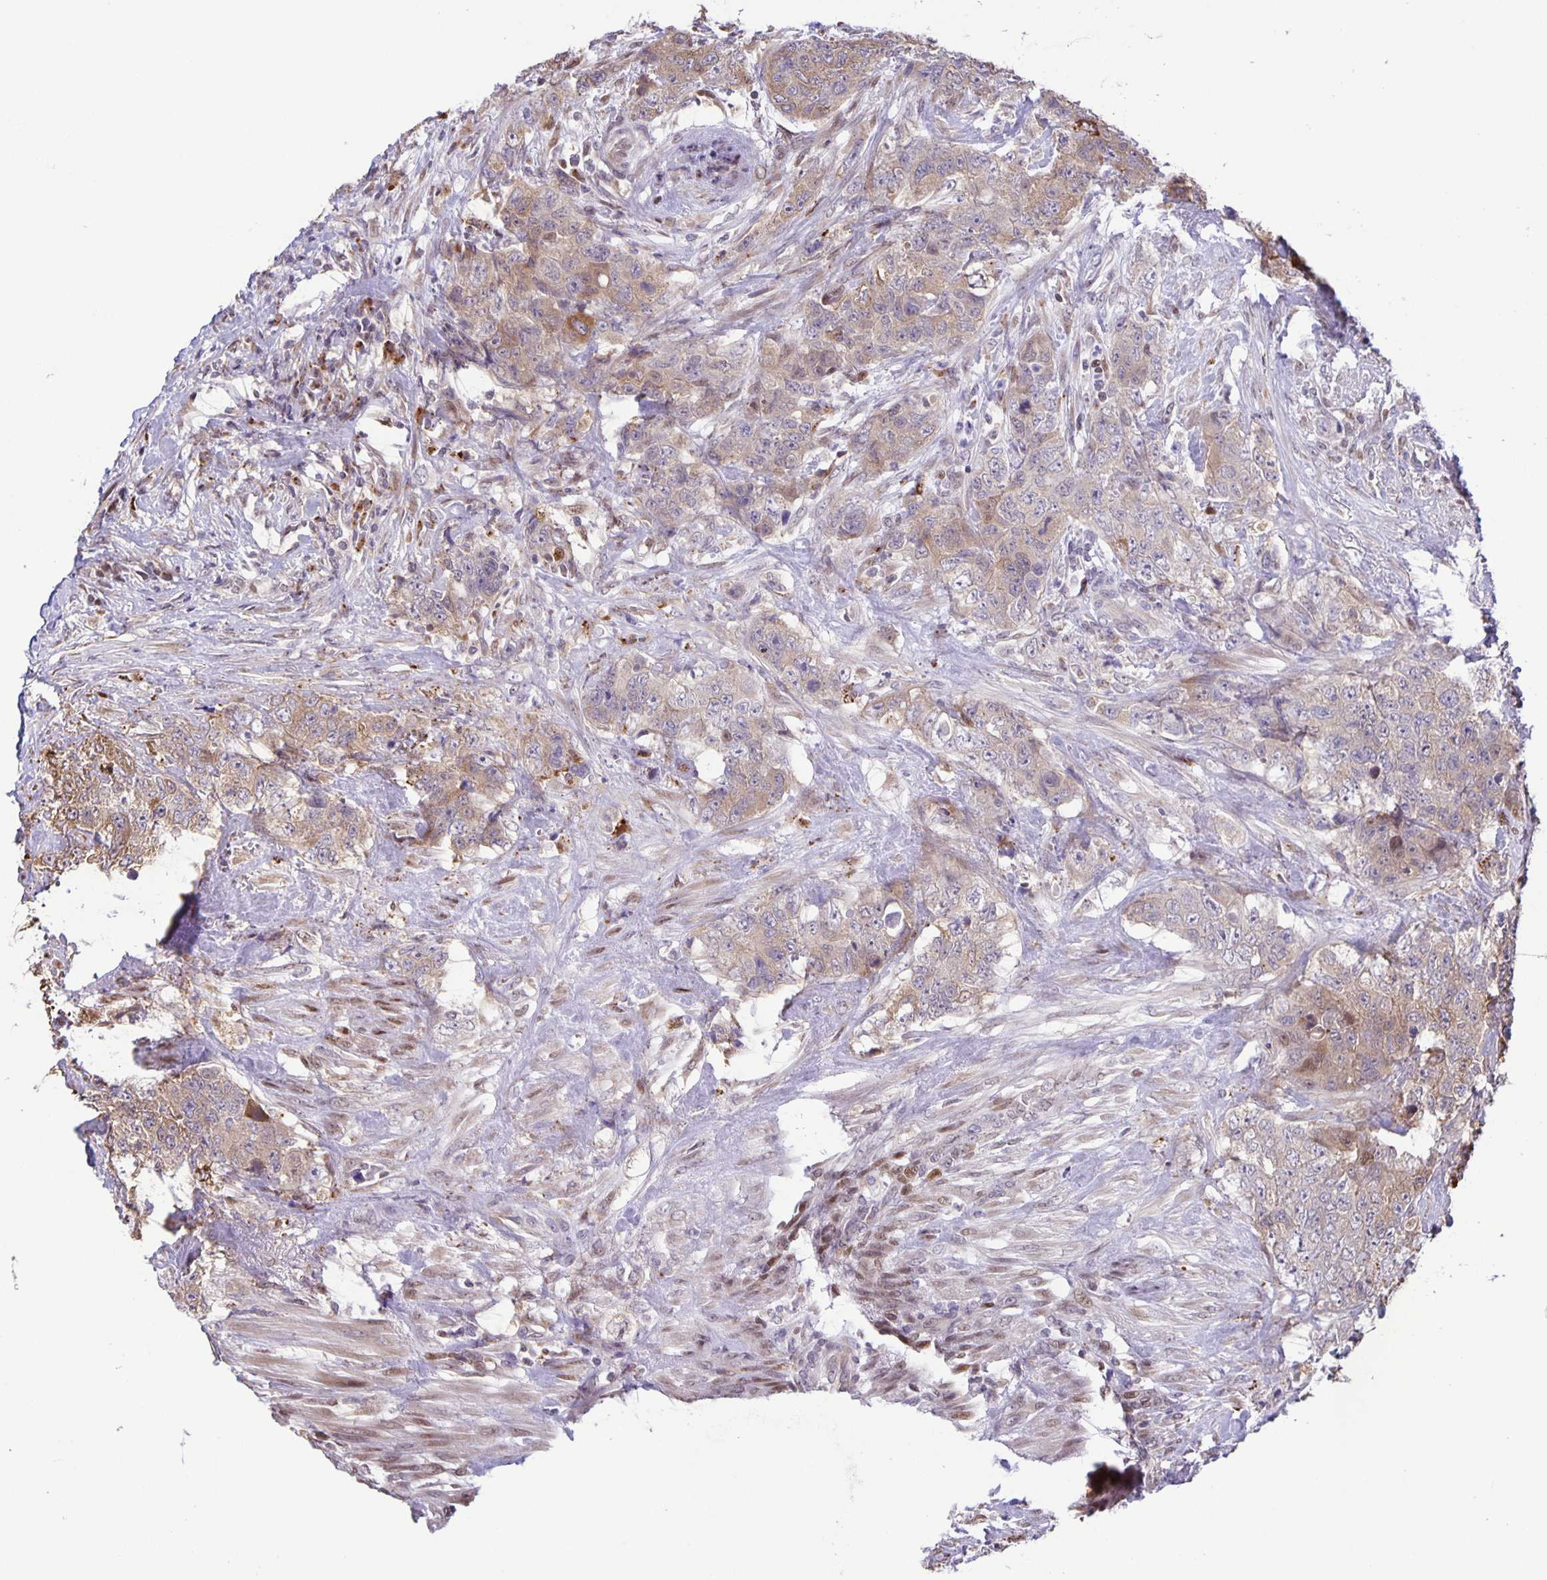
{"staining": {"intensity": "weak", "quantity": ">75%", "location": "cytoplasmic/membranous"}, "tissue": "urothelial cancer", "cell_type": "Tumor cells", "image_type": "cancer", "snomed": [{"axis": "morphology", "description": "Urothelial carcinoma, High grade"}, {"axis": "topography", "description": "Urinary bladder"}], "caption": "Immunohistochemistry staining of urothelial carcinoma (high-grade), which shows low levels of weak cytoplasmic/membranous staining in approximately >75% of tumor cells indicating weak cytoplasmic/membranous protein expression. The staining was performed using DAB (3,3'-diaminobenzidine) (brown) for protein detection and nuclei were counterstained in hematoxylin (blue).", "gene": "MAPK12", "patient": {"sex": "female", "age": 78}}